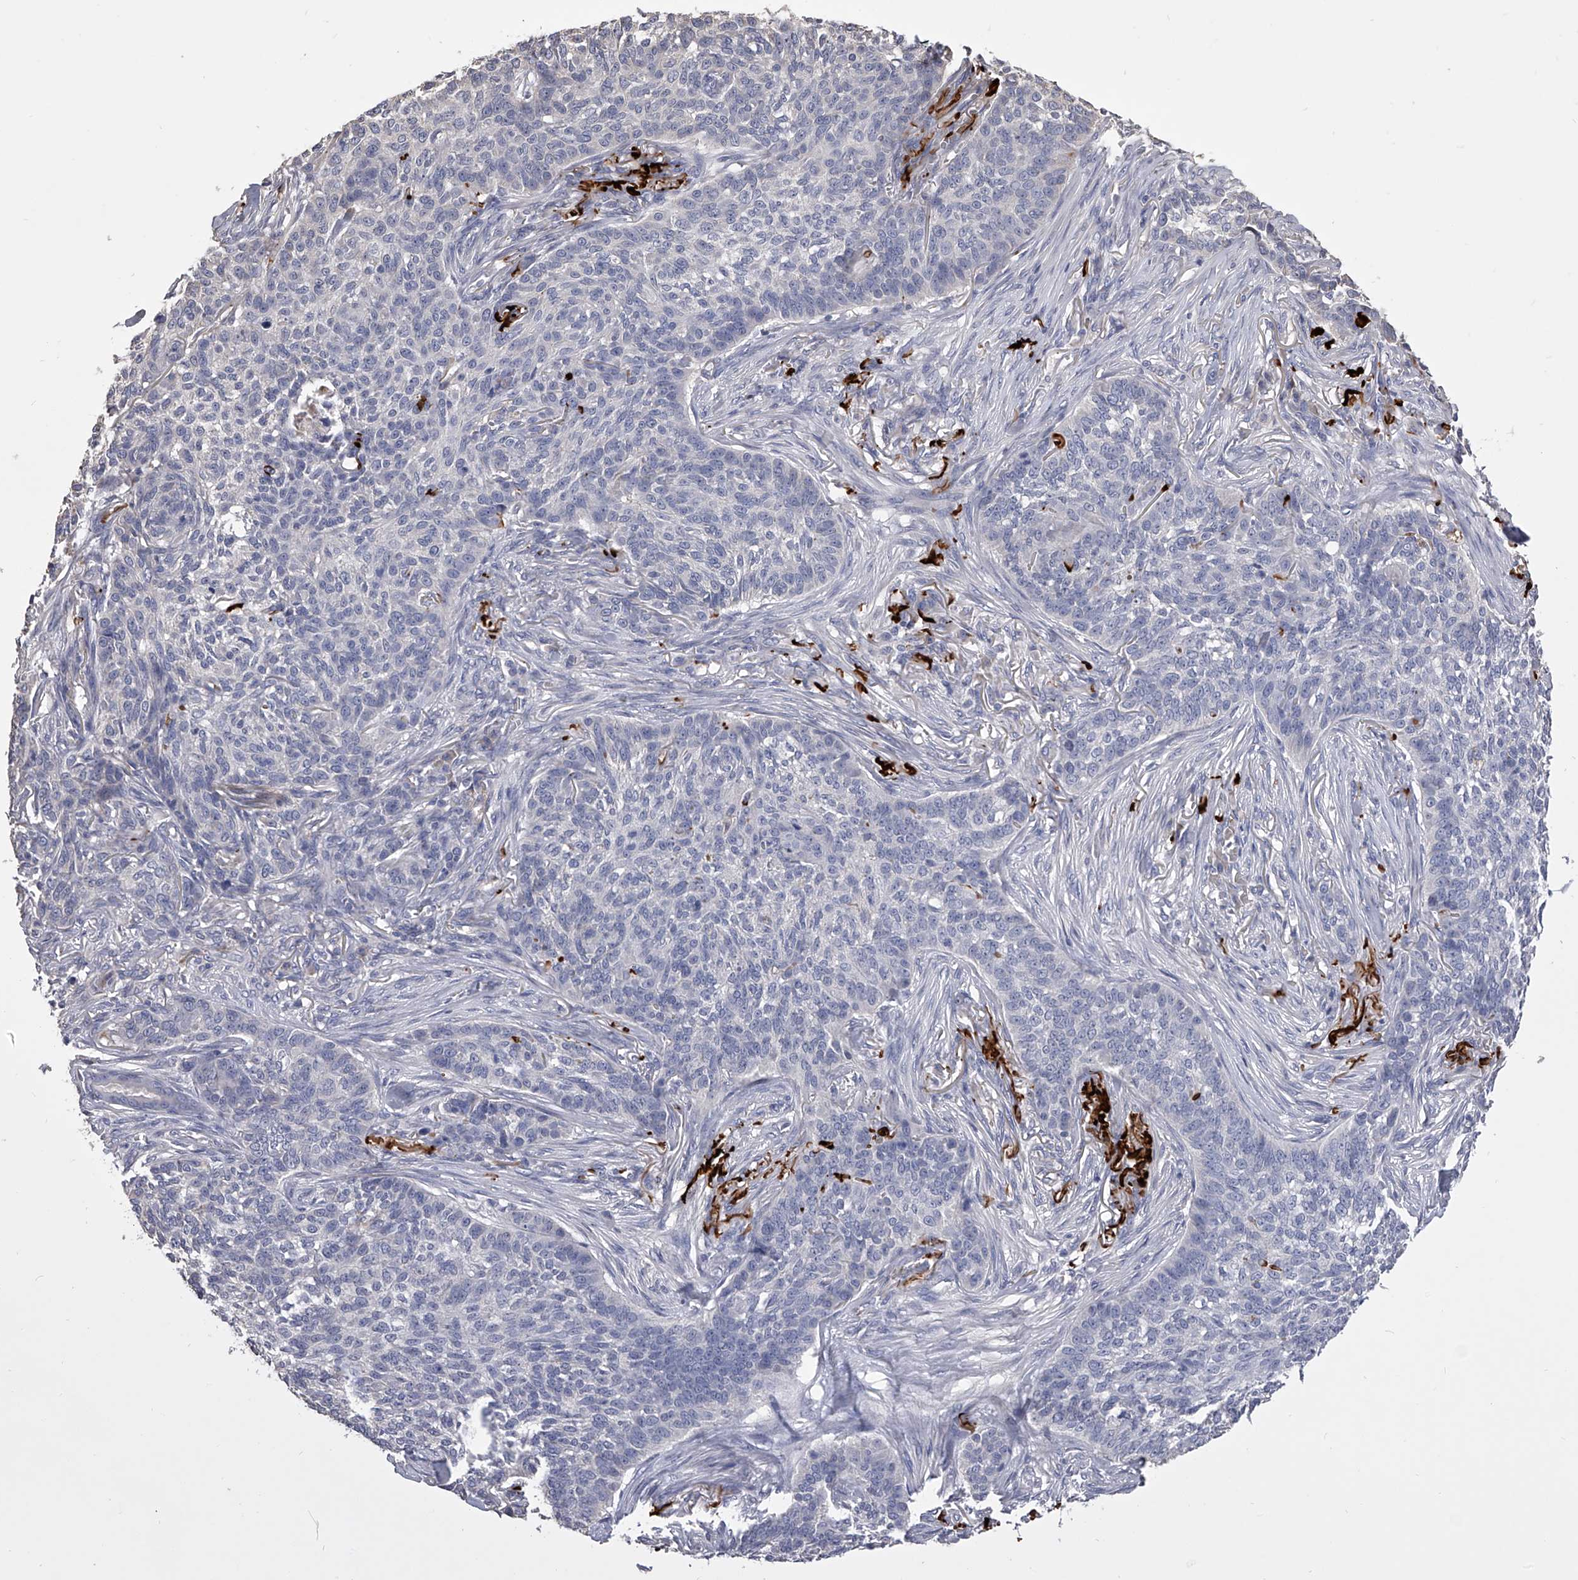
{"staining": {"intensity": "negative", "quantity": "none", "location": "none"}, "tissue": "skin cancer", "cell_type": "Tumor cells", "image_type": "cancer", "snomed": [{"axis": "morphology", "description": "Basal cell carcinoma"}, {"axis": "topography", "description": "Skin"}], "caption": "This is an IHC image of skin cancer (basal cell carcinoma). There is no positivity in tumor cells.", "gene": "MDN1", "patient": {"sex": "male", "age": 85}}